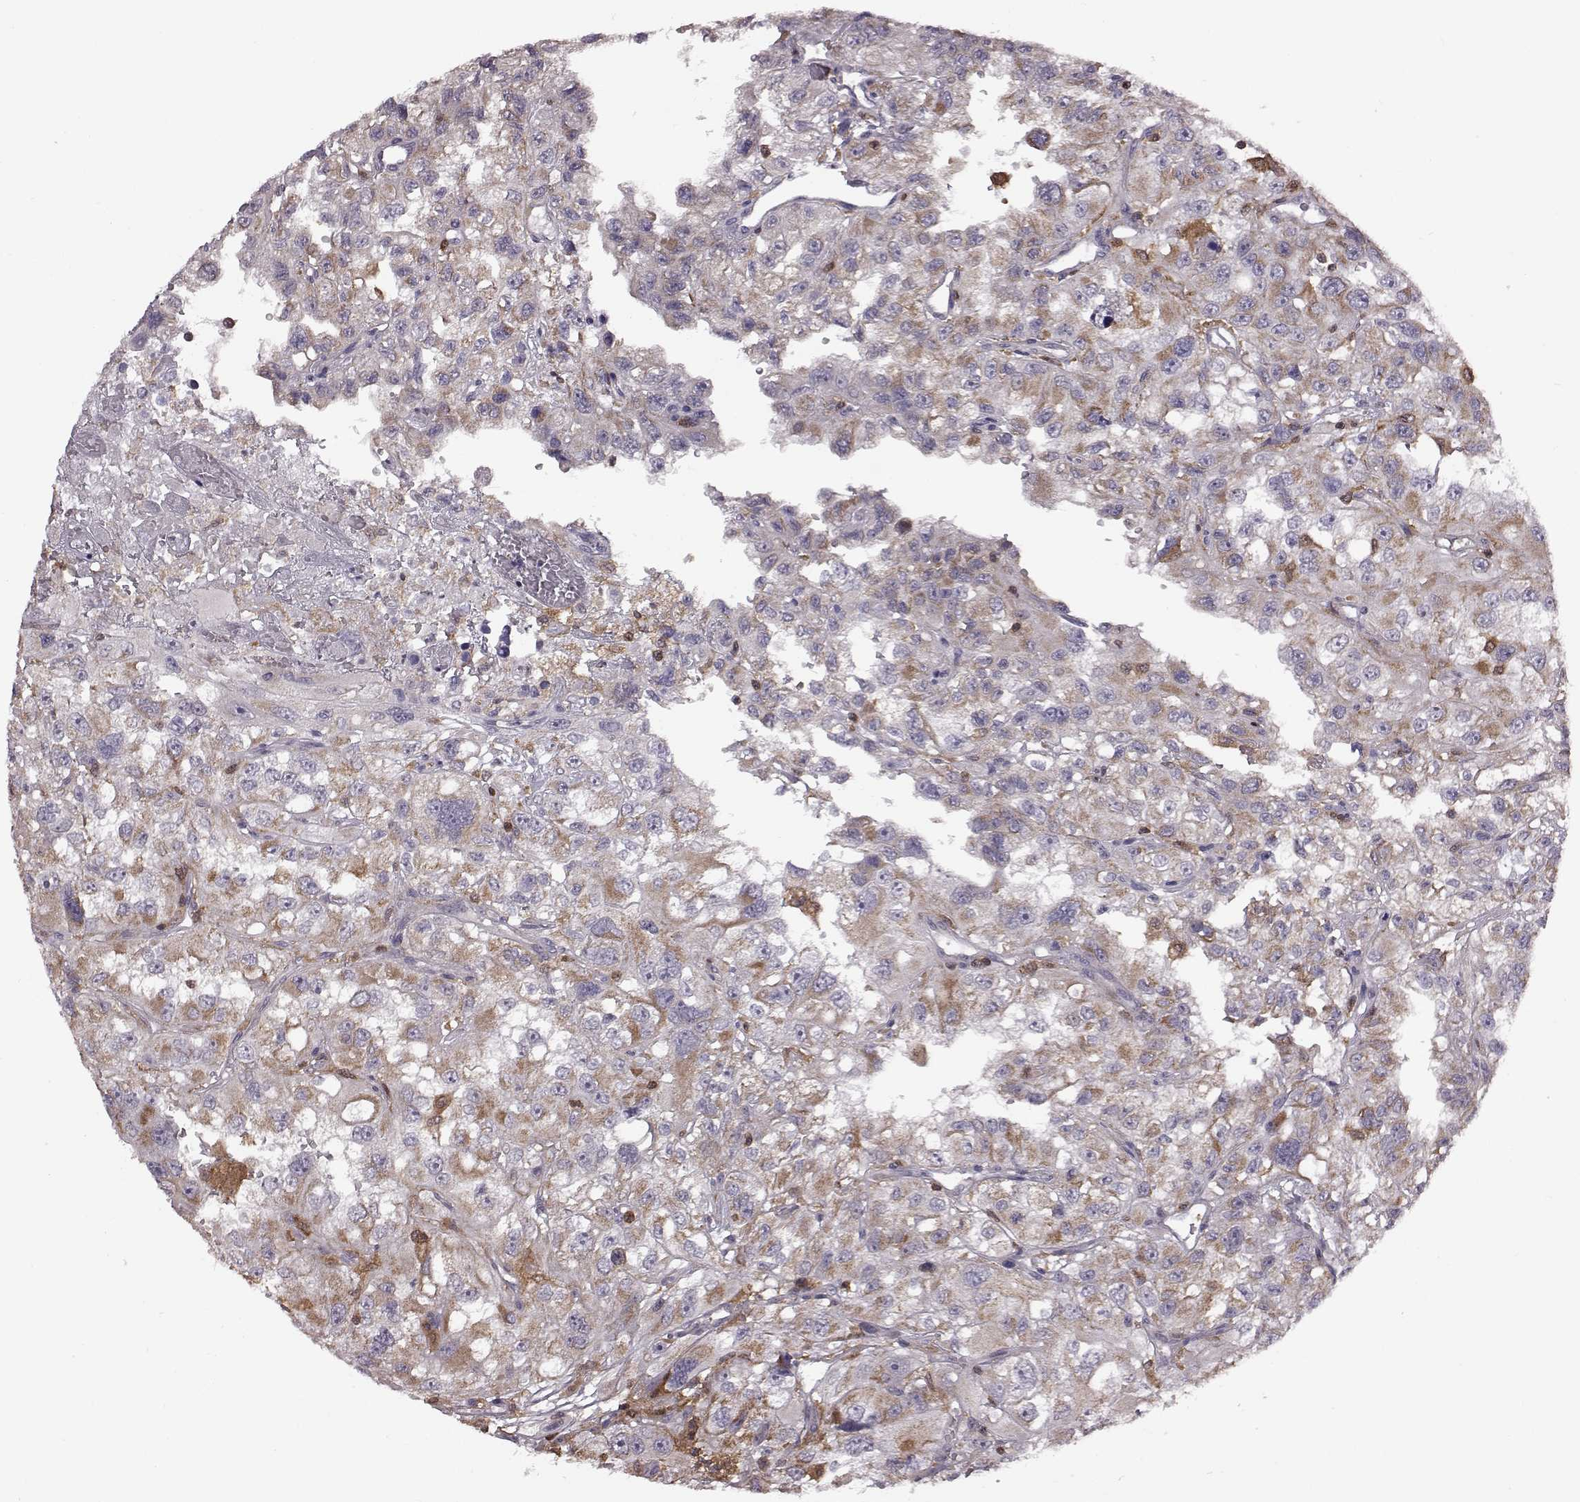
{"staining": {"intensity": "moderate", "quantity": "25%-75%", "location": "cytoplasmic/membranous"}, "tissue": "renal cancer", "cell_type": "Tumor cells", "image_type": "cancer", "snomed": [{"axis": "morphology", "description": "Adenocarcinoma, NOS"}, {"axis": "topography", "description": "Kidney"}], "caption": "High-power microscopy captured an immunohistochemistry (IHC) image of renal adenocarcinoma, revealing moderate cytoplasmic/membranous staining in about 25%-75% of tumor cells.", "gene": "DOK2", "patient": {"sex": "male", "age": 64}}